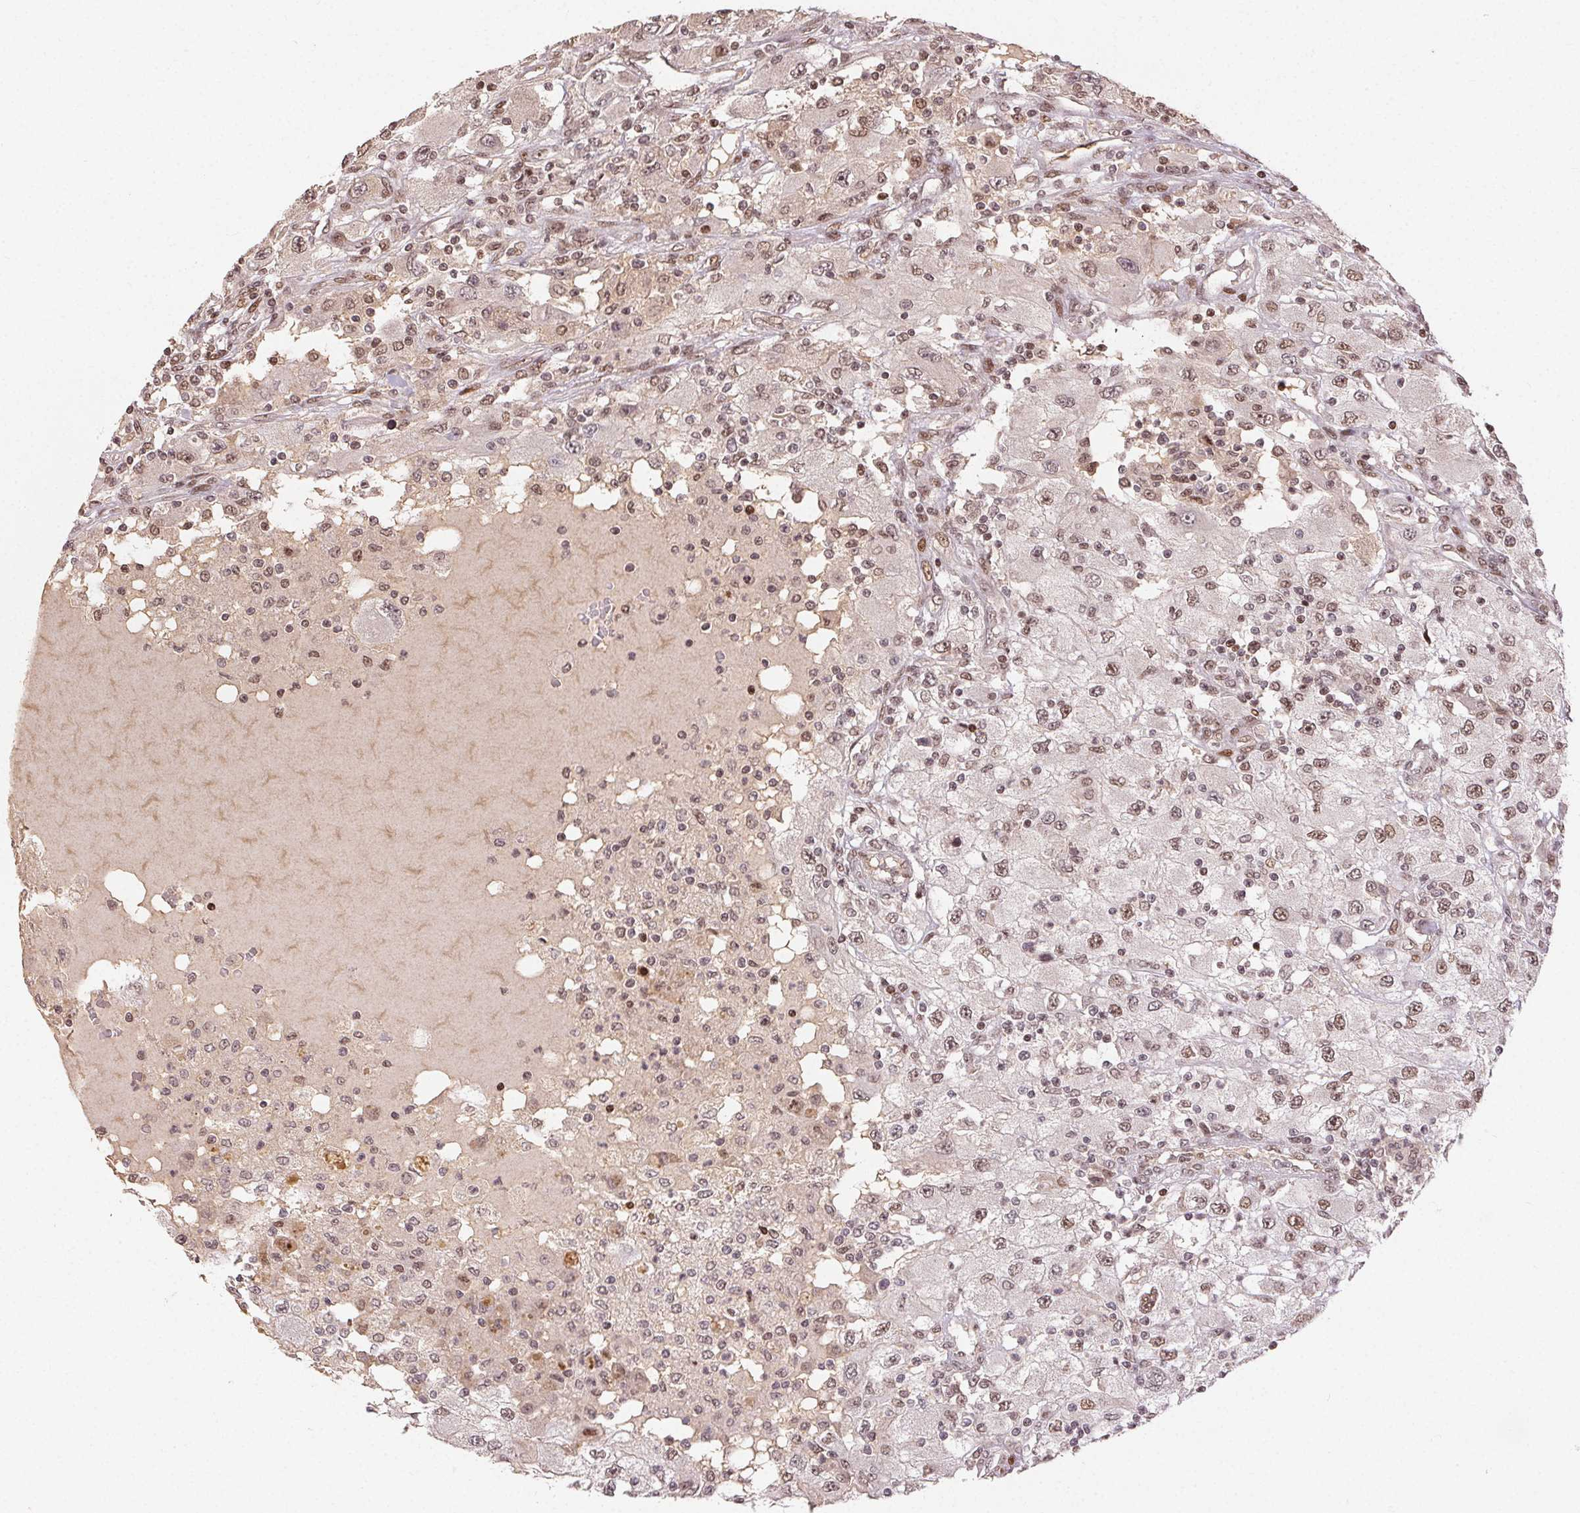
{"staining": {"intensity": "moderate", "quantity": ">75%", "location": "nuclear"}, "tissue": "renal cancer", "cell_type": "Tumor cells", "image_type": "cancer", "snomed": [{"axis": "morphology", "description": "Adenocarcinoma, NOS"}, {"axis": "topography", "description": "Kidney"}], "caption": "Tumor cells reveal moderate nuclear positivity in approximately >75% of cells in renal cancer (adenocarcinoma).", "gene": "MAPKAPK2", "patient": {"sex": "female", "age": 67}}